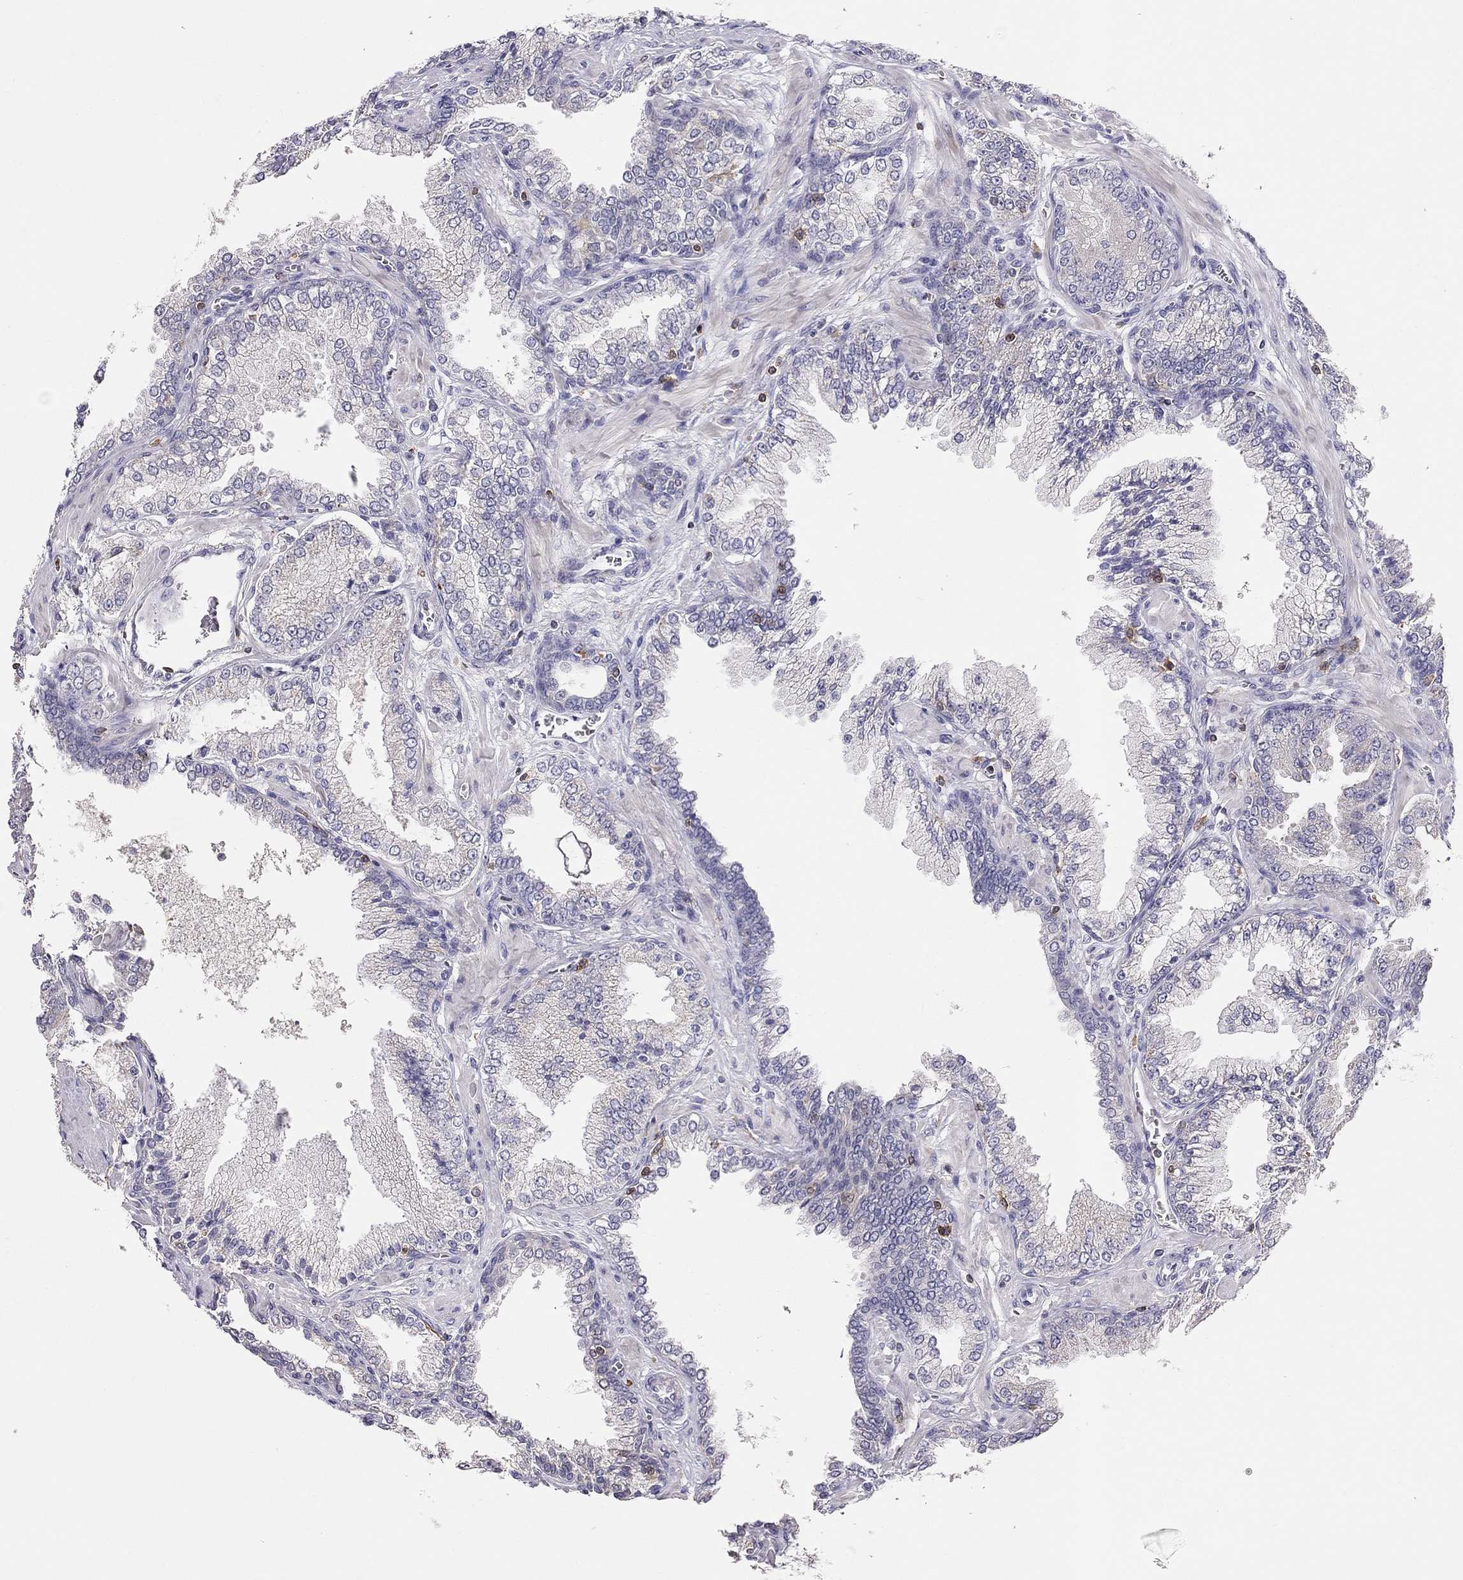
{"staining": {"intensity": "negative", "quantity": "none", "location": "none"}, "tissue": "prostate cancer", "cell_type": "Tumor cells", "image_type": "cancer", "snomed": [{"axis": "morphology", "description": "Adenocarcinoma, NOS"}, {"axis": "topography", "description": "Prostate"}], "caption": "Immunohistochemical staining of human prostate cancer demonstrates no significant staining in tumor cells.", "gene": "CITED1", "patient": {"sex": "male", "age": 64}}